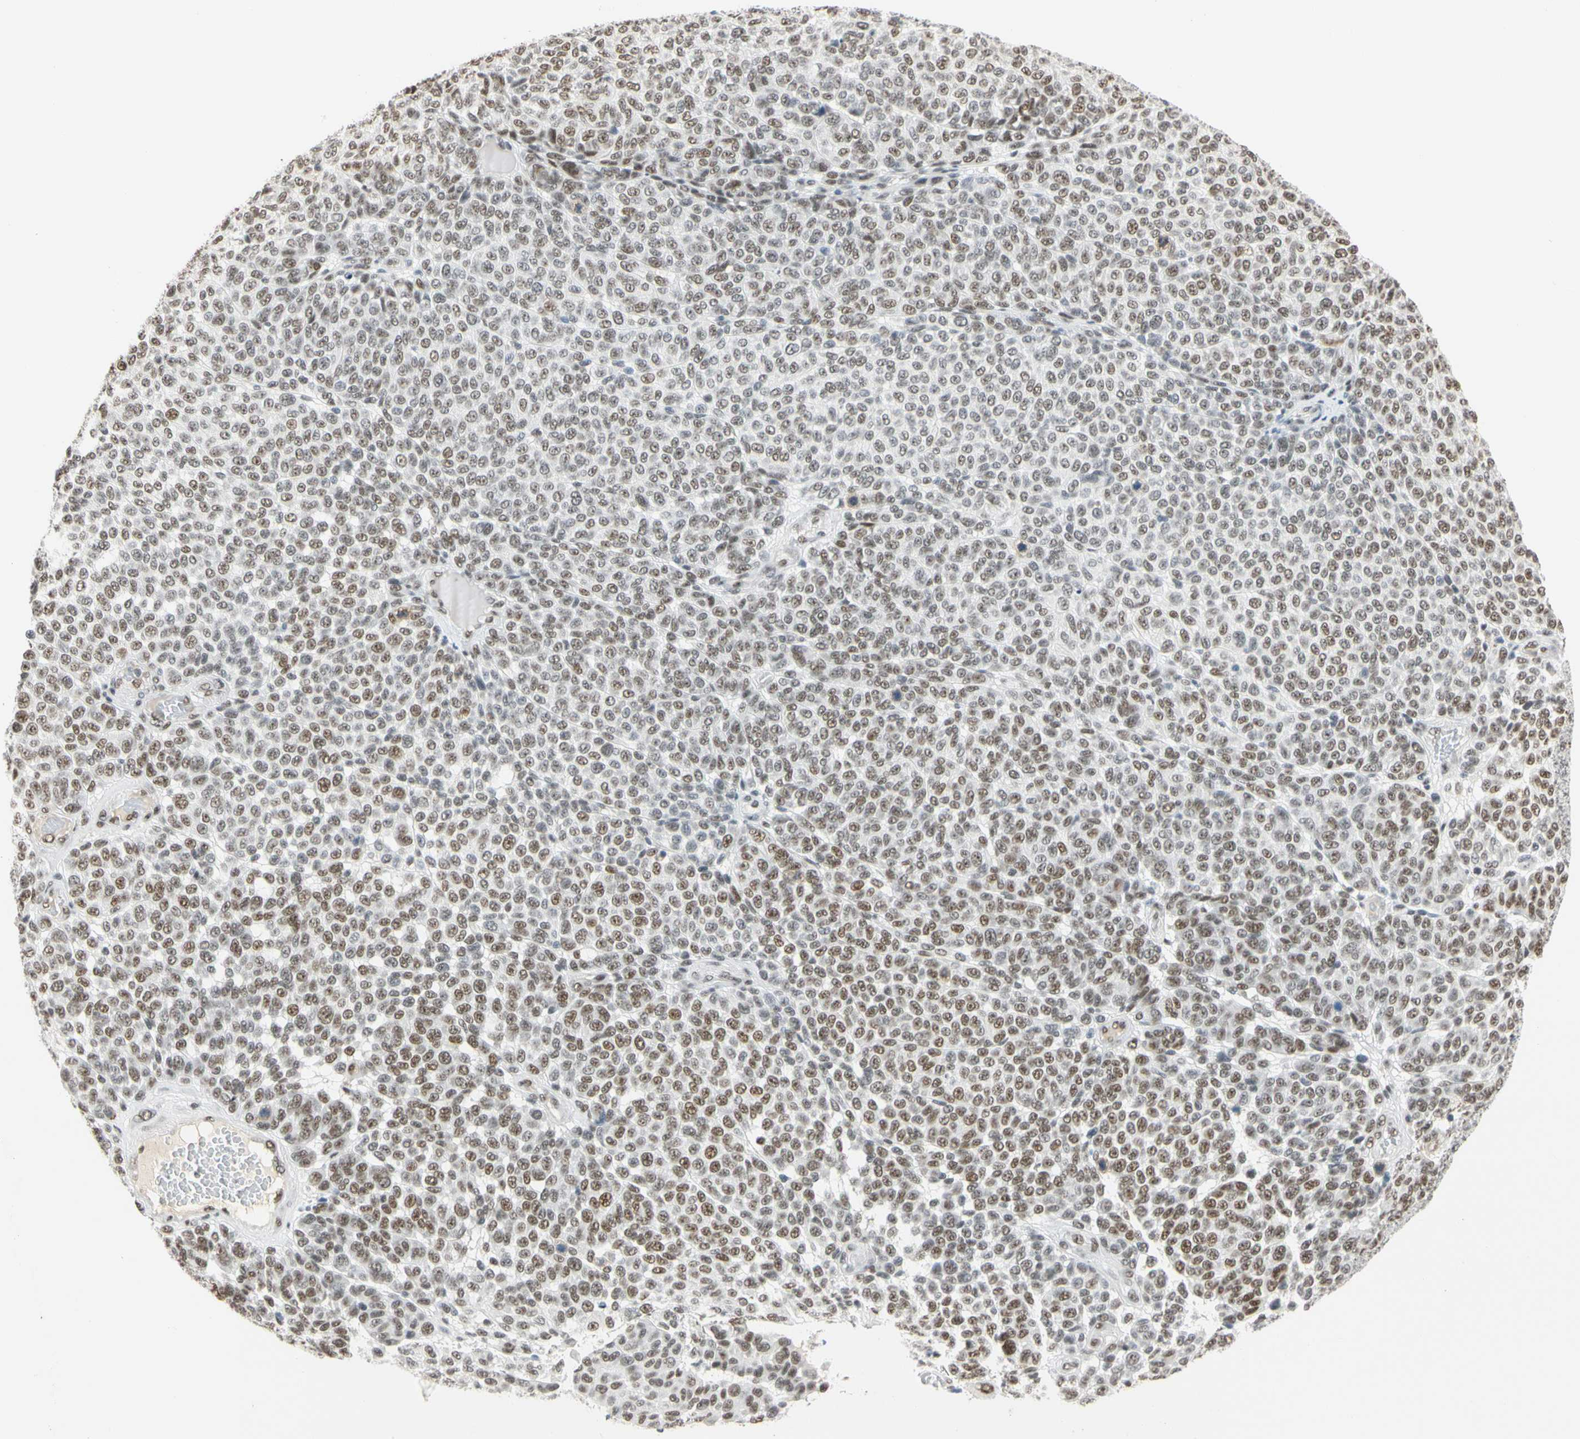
{"staining": {"intensity": "moderate", "quantity": ">75%", "location": "nuclear"}, "tissue": "melanoma", "cell_type": "Tumor cells", "image_type": "cancer", "snomed": [{"axis": "morphology", "description": "Malignant melanoma, NOS"}, {"axis": "topography", "description": "Skin"}], "caption": "Malignant melanoma was stained to show a protein in brown. There is medium levels of moderate nuclear positivity in about >75% of tumor cells.", "gene": "ZSCAN16", "patient": {"sex": "male", "age": 59}}